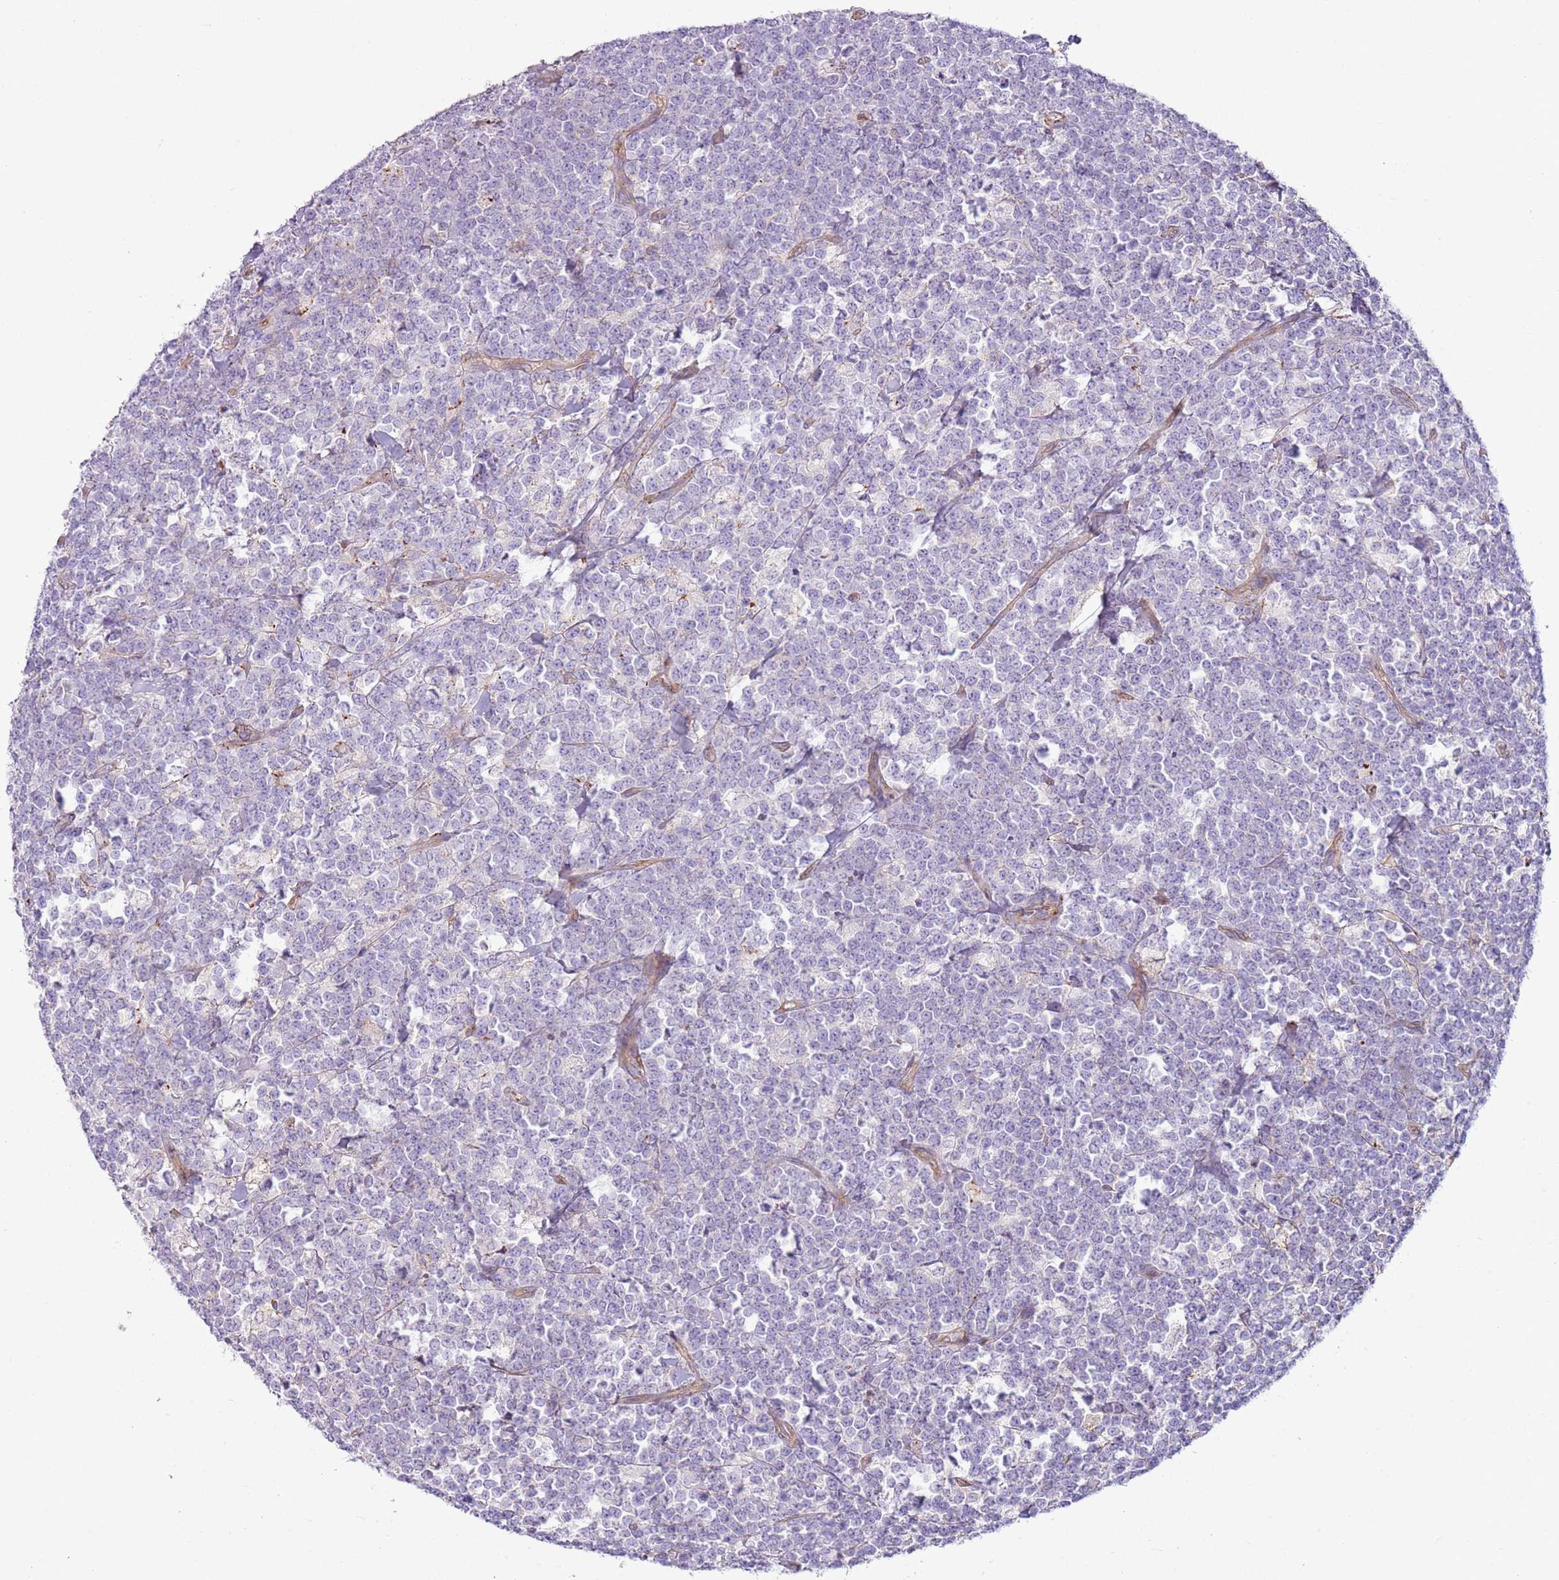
{"staining": {"intensity": "negative", "quantity": "none", "location": "none"}, "tissue": "lymphoma", "cell_type": "Tumor cells", "image_type": "cancer", "snomed": [{"axis": "morphology", "description": "Malignant lymphoma, non-Hodgkin's type, High grade"}, {"axis": "topography", "description": "Small intestine"}, {"axis": "topography", "description": "Colon"}], "caption": "Immunohistochemistry photomicrograph of malignant lymphoma, non-Hodgkin's type (high-grade) stained for a protein (brown), which demonstrates no staining in tumor cells.", "gene": "GNAI3", "patient": {"sex": "male", "age": 8}}